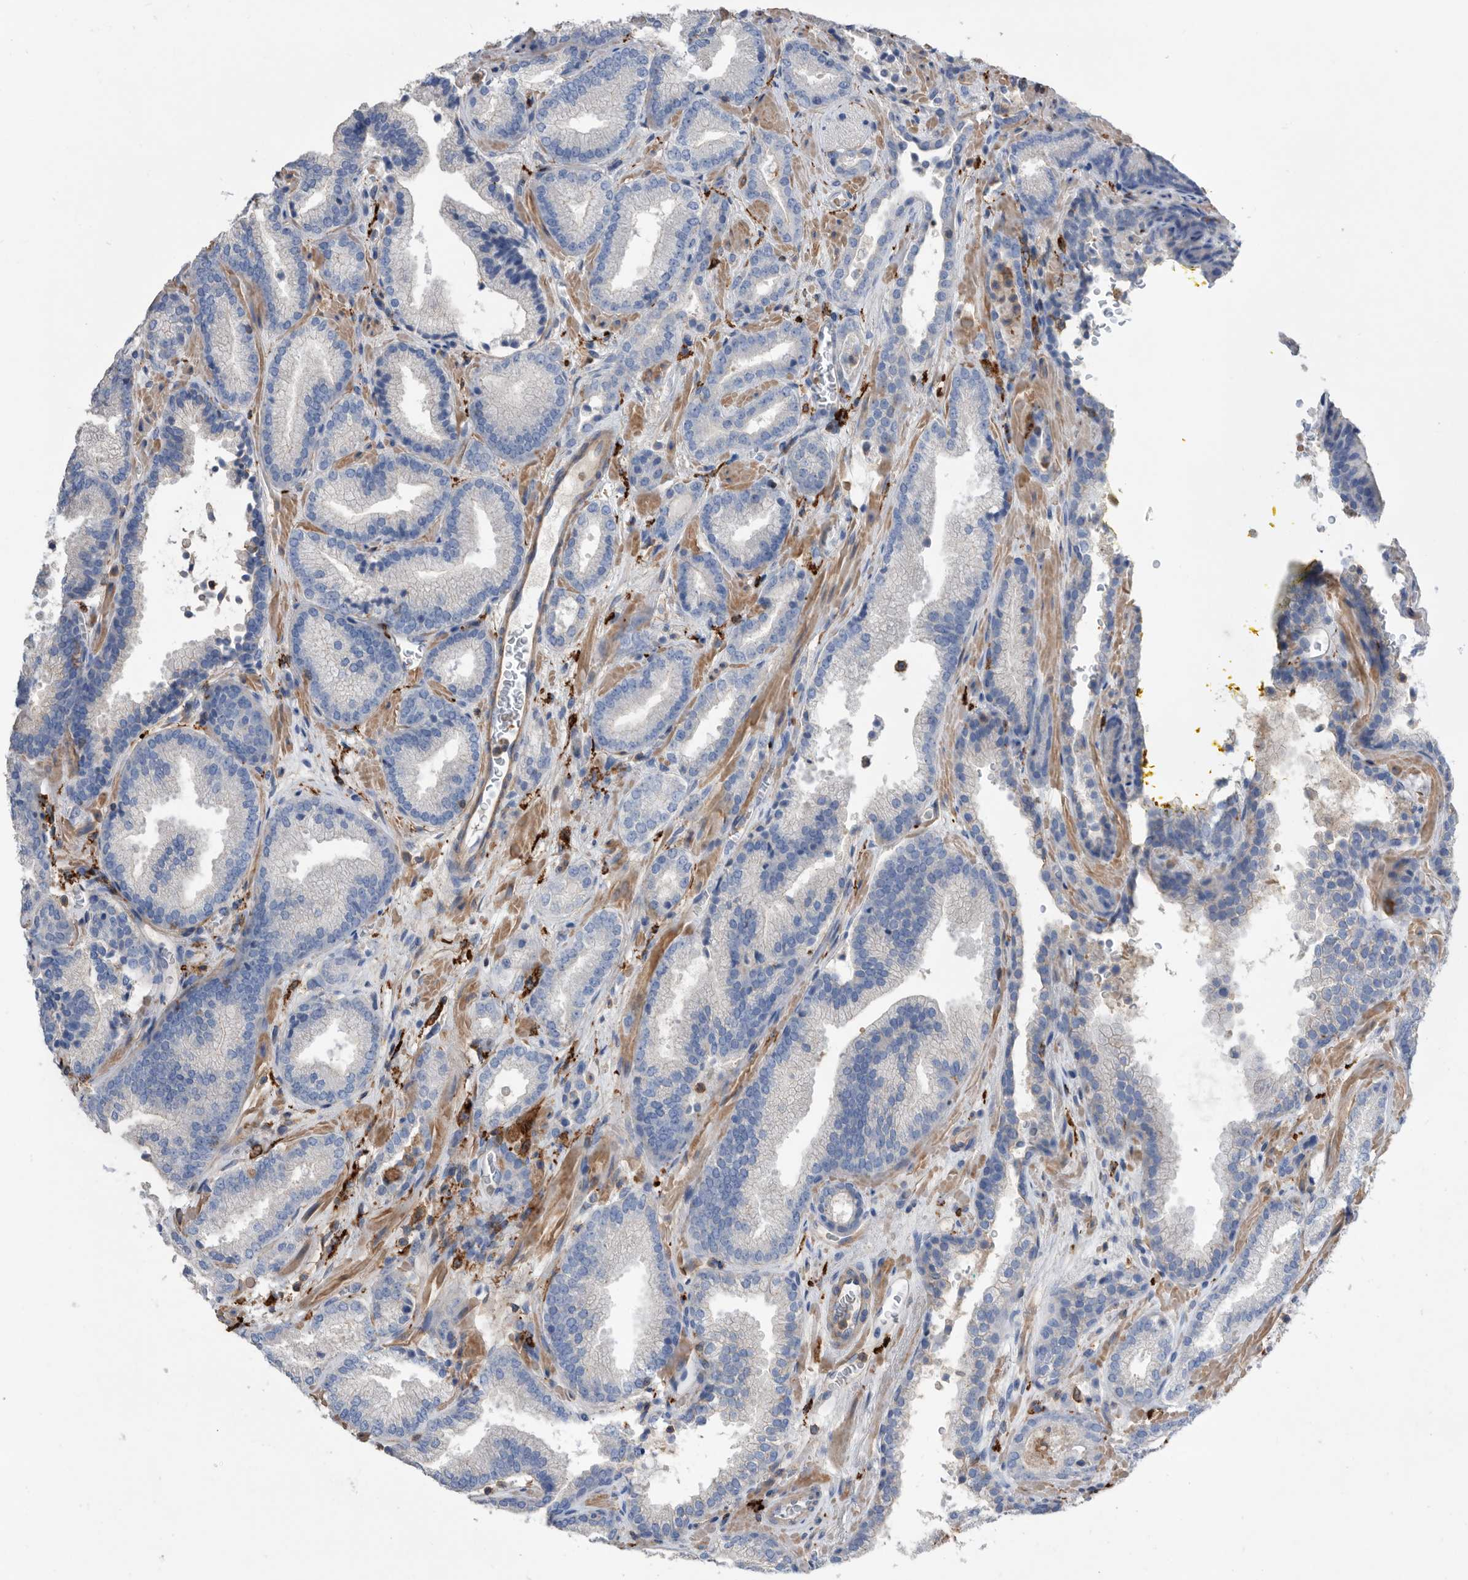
{"staining": {"intensity": "negative", "quantity": "none", "location": "none"}, "tissue": "prostate cancer", "cell_type": "Tumor cells", "image_type": "cancer", "snomed": [{"axis": "morphology", "description": "Adenocarcinoma, Low grade"}, {"axis": "topography", "description": "Prostate"}], "caption": "DAB (3,3'-diaminobenzidine) immunohistochemical staining of prostate cancer reveals no significant staining in tumor cells. (Brightfield microscopy of DAB (3,3'-diaminobenzidine) IHC at high magnification).", "gene": "MS4A4A", "patient": {"sex": "male", "age": 62}}